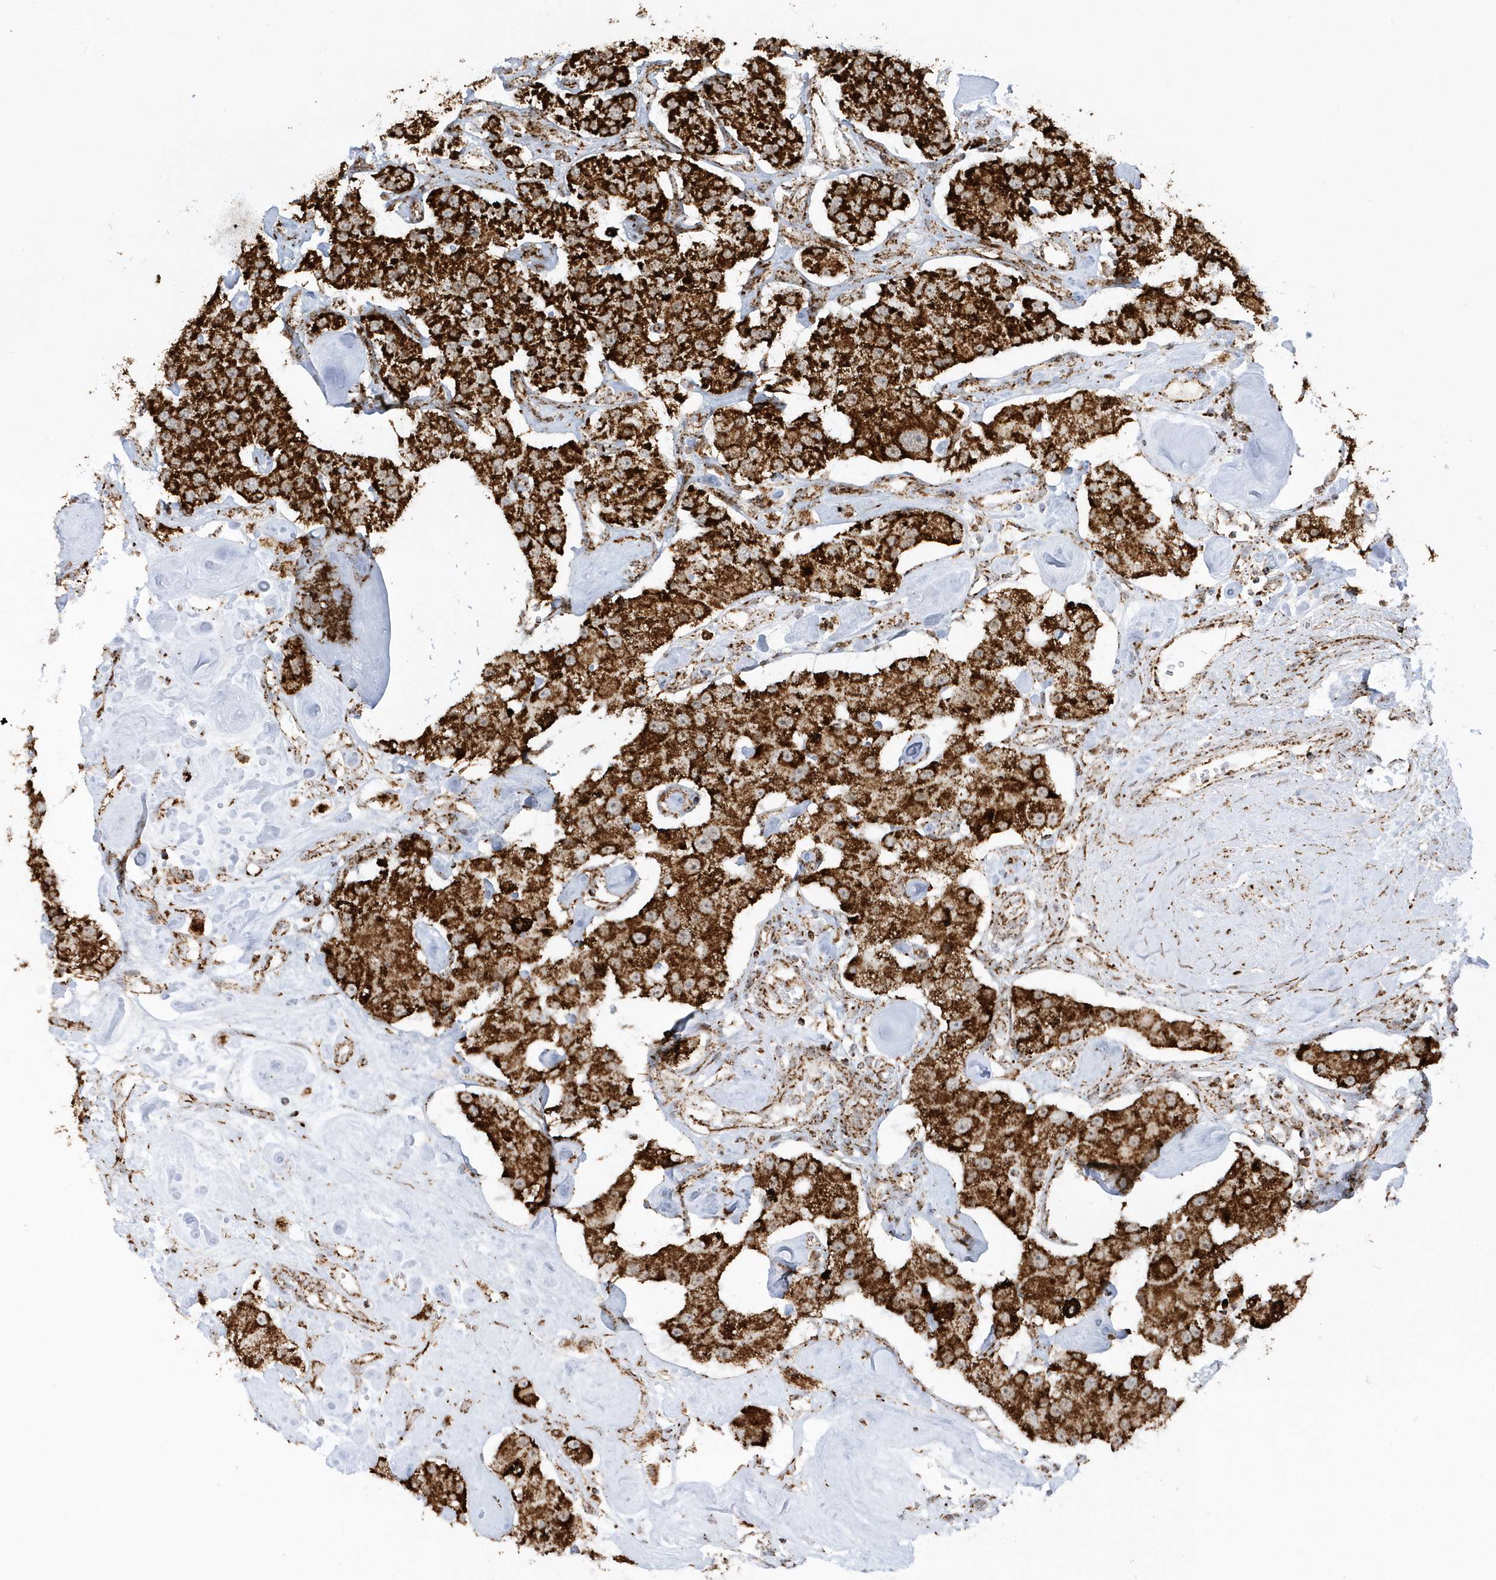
{"staining": {"intensity": "strong", "quantity": ">75%", "location": "cytoplasmic/membranous"}, "tissue": "carcinoid", "cell_type": "Tumor cells", "image_type": "cancer", "snomed": [{"axis": "morphology", "description": "Carcinoid, malignant, NOS"}, {"axis": "topography", "description": "Pancreas"}], "caption": "A high amount of strong cytoplasmic/membranous staining is identified in approximately >75% of tumor cells in carcinoid tissue.", "gene": "CRY2", "patient": {"sex": "male", "age": 41}}